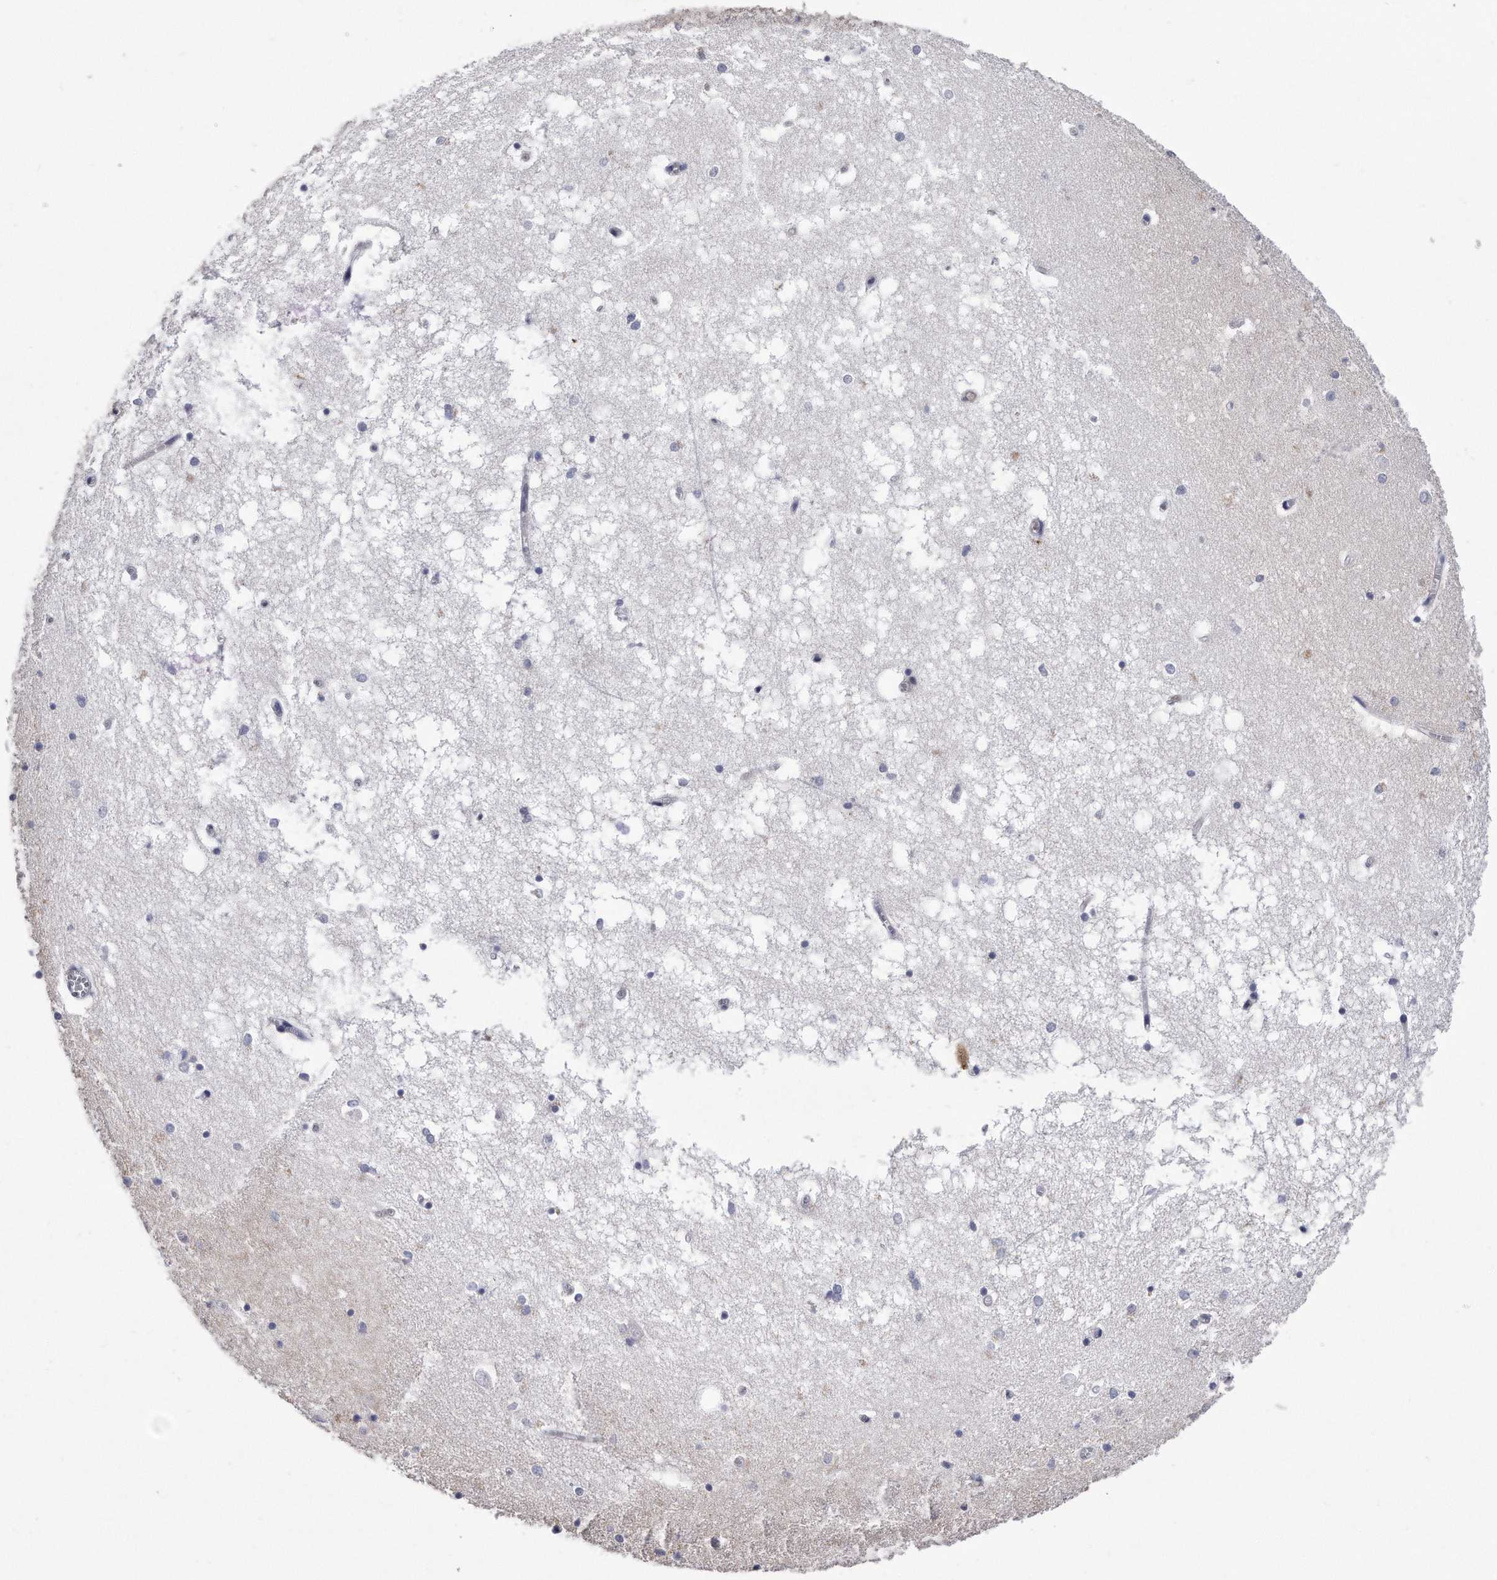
{"staining": {"intensity": "negative", "quantity": "none", "location": "none"}, "tissue": "hippocampus", "cell_type": "Glial cells", "image_type": "normal", "snomed": [{"axis": "morphology", "description": "Normal tissue, NOS"}, {"axis": "topography", "description": "Hippocampus"}], "caption": "DAB (3,3'-diaminobenzidine) immunohistochemical staining of normal human hippocampus exhibits no significant staining in glial cells.", "gene": "KCTD8", "patient": {"sex": "male", "age": 70}}